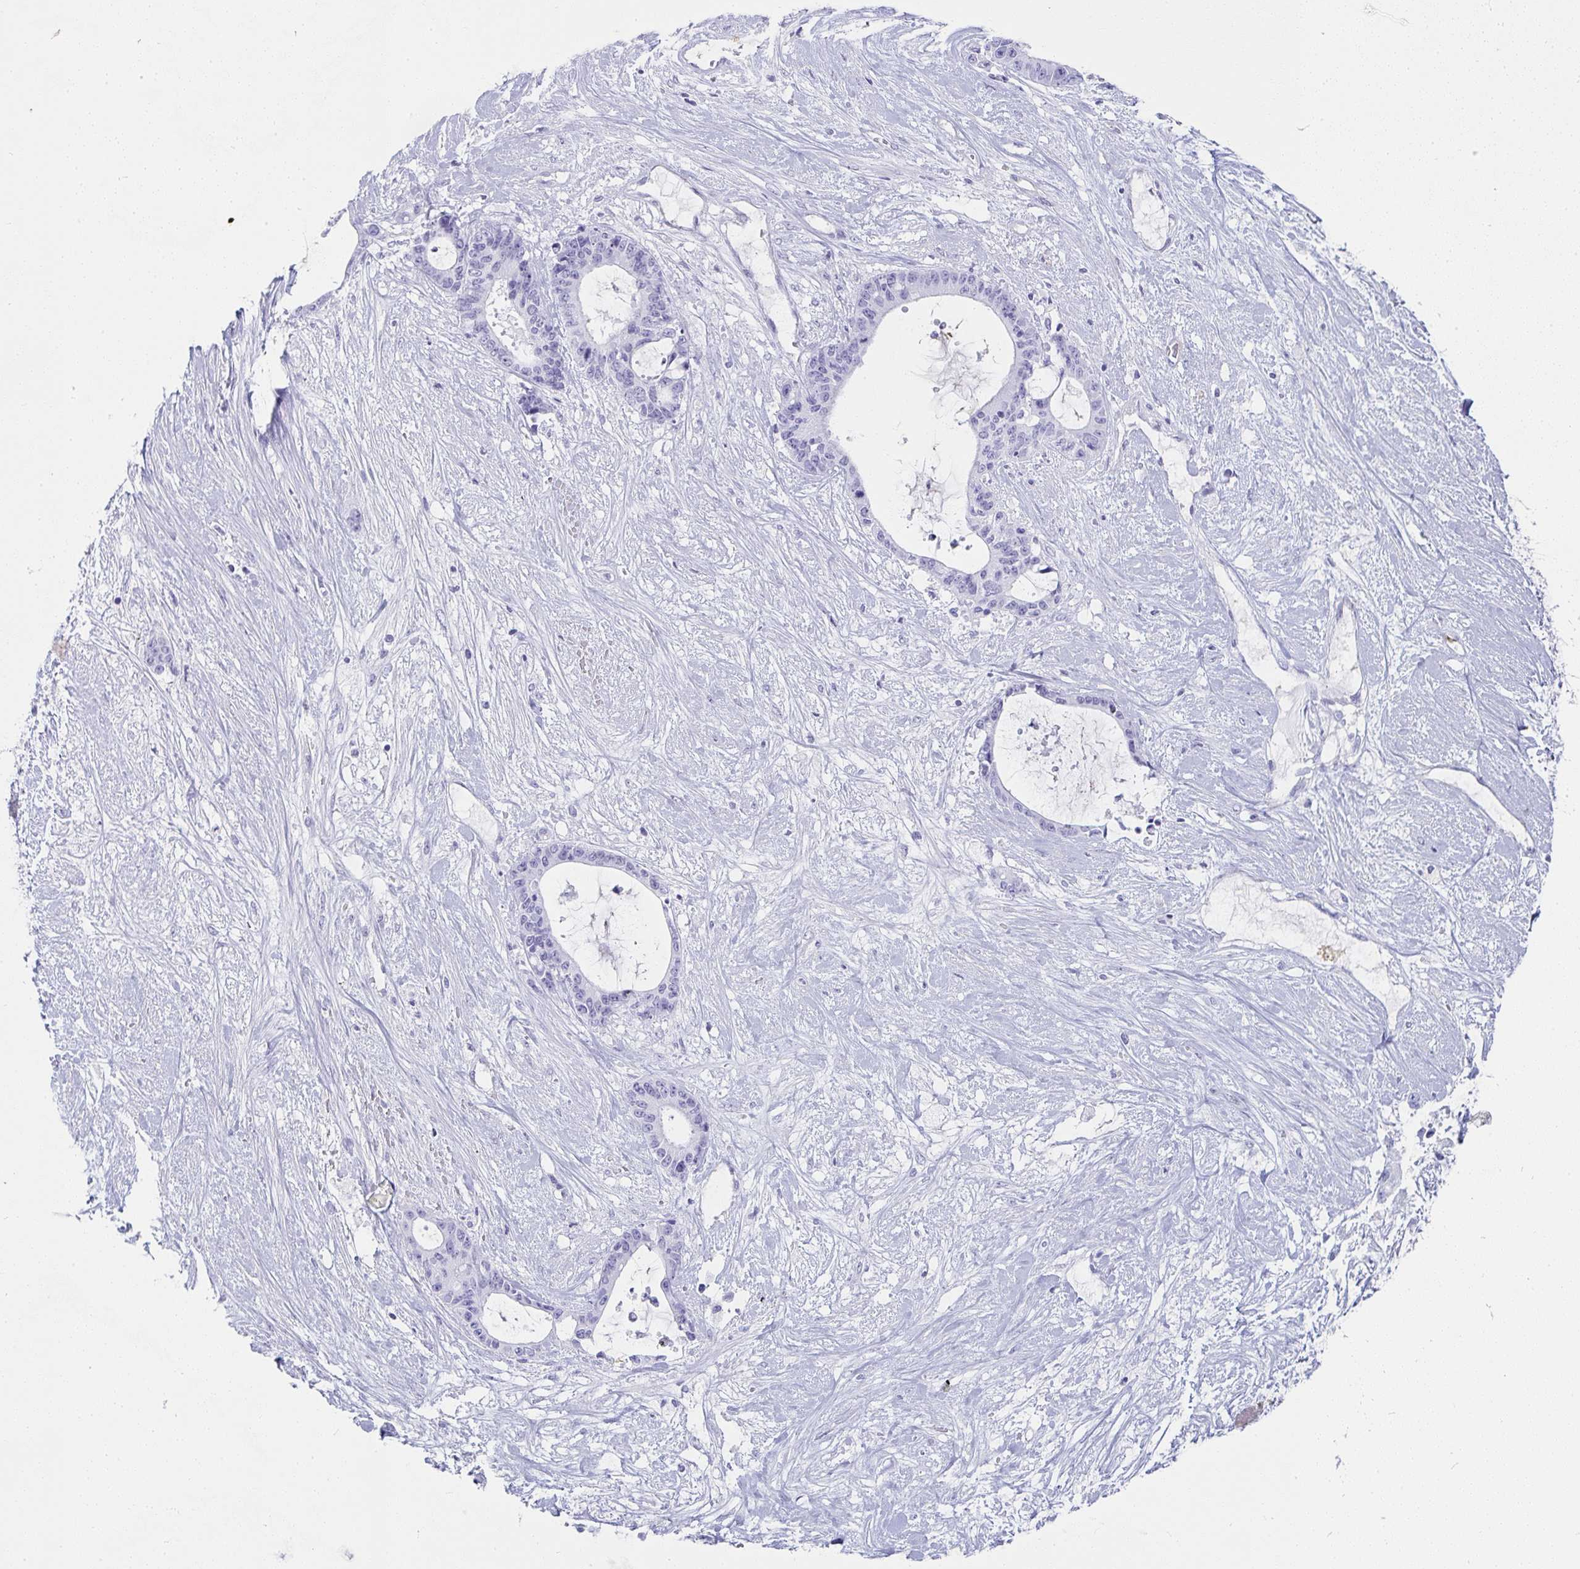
{"staining": {"intensity": "negative", "quantity": "none", "location": "none"}, "tissue": "liver cancer", "cell_type": "Tumor cells", "image_type": "cancer", "snomed": [{"axis": "morphology", "description": "Normal tissue, NOS"}, {"axis": "morphology", "description": "Cholangiocarcinoma"}, {"axis": "topography", "description": "Liver"}, {"axis": "topography", "description": "Peripheral nerve tissue"}], "caption": "Human liver cholangiocarcinoma stained for a protein using immunohistochemistry shows no expression in tumor cells.", "gene": "PRND", "patient": {"sex": "female", "age": 73}}